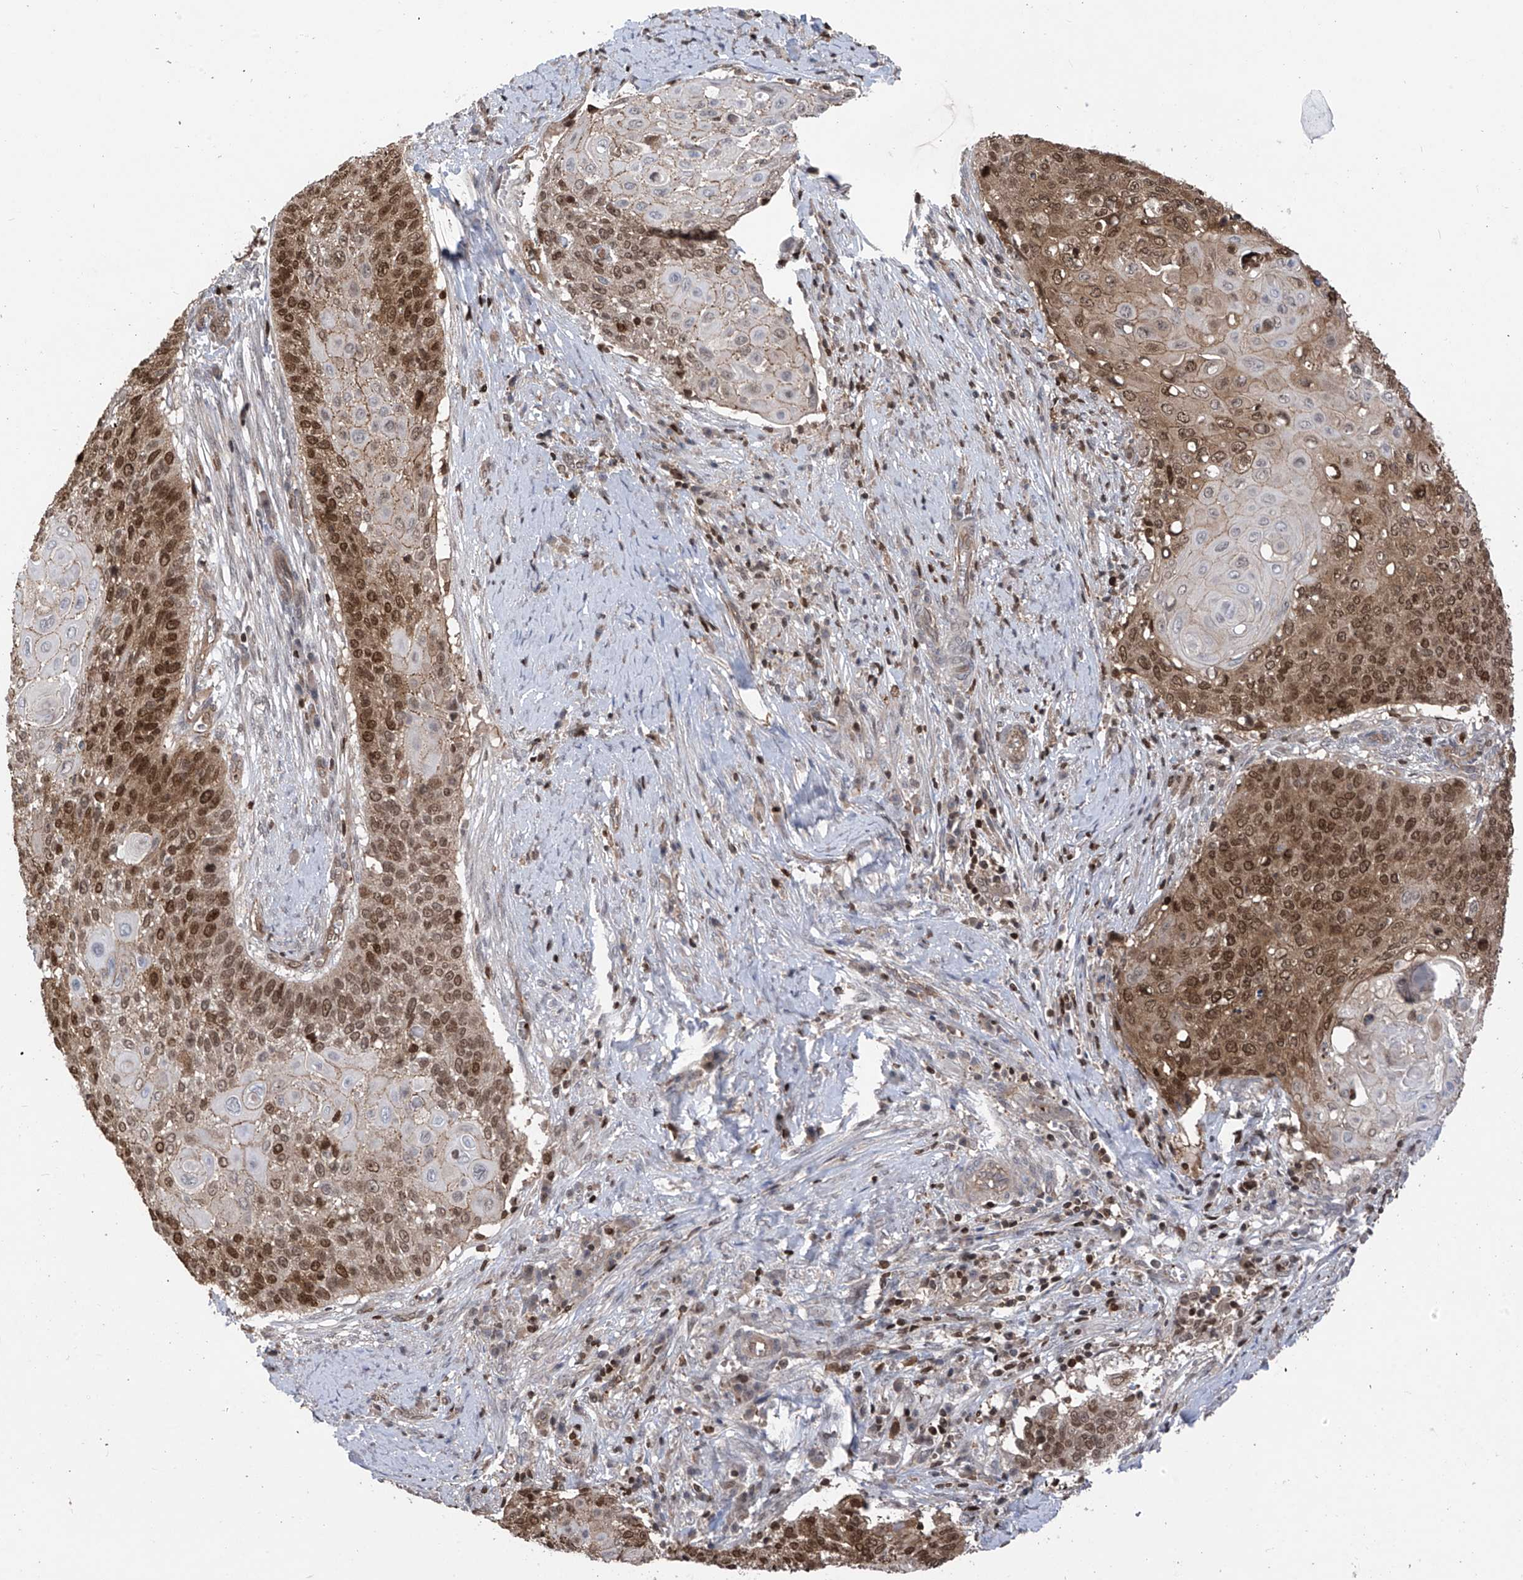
{"staining": {"intensity": "moderate", "quantity": ">75%", "location": "cytoplasmic/membranous,nuclear"}, "tissue": "cervical cancer", "cell_type": "Tumor cells", "image_type": "cancer", "snomed": [{"axis": "morphology", "description": "Squamous cell carcinoma, NOS"}, {"axis": "topography", "description": "Cervix"}], "caption": "A brown stain highlights moderate cytoplasmic/membranous and nuclear positivity of a protein in human squamous cell carcinoma (cervical) tumor cells.", "gene": "DNAJC9", "patient": {"sex": "female", "age": 39}}